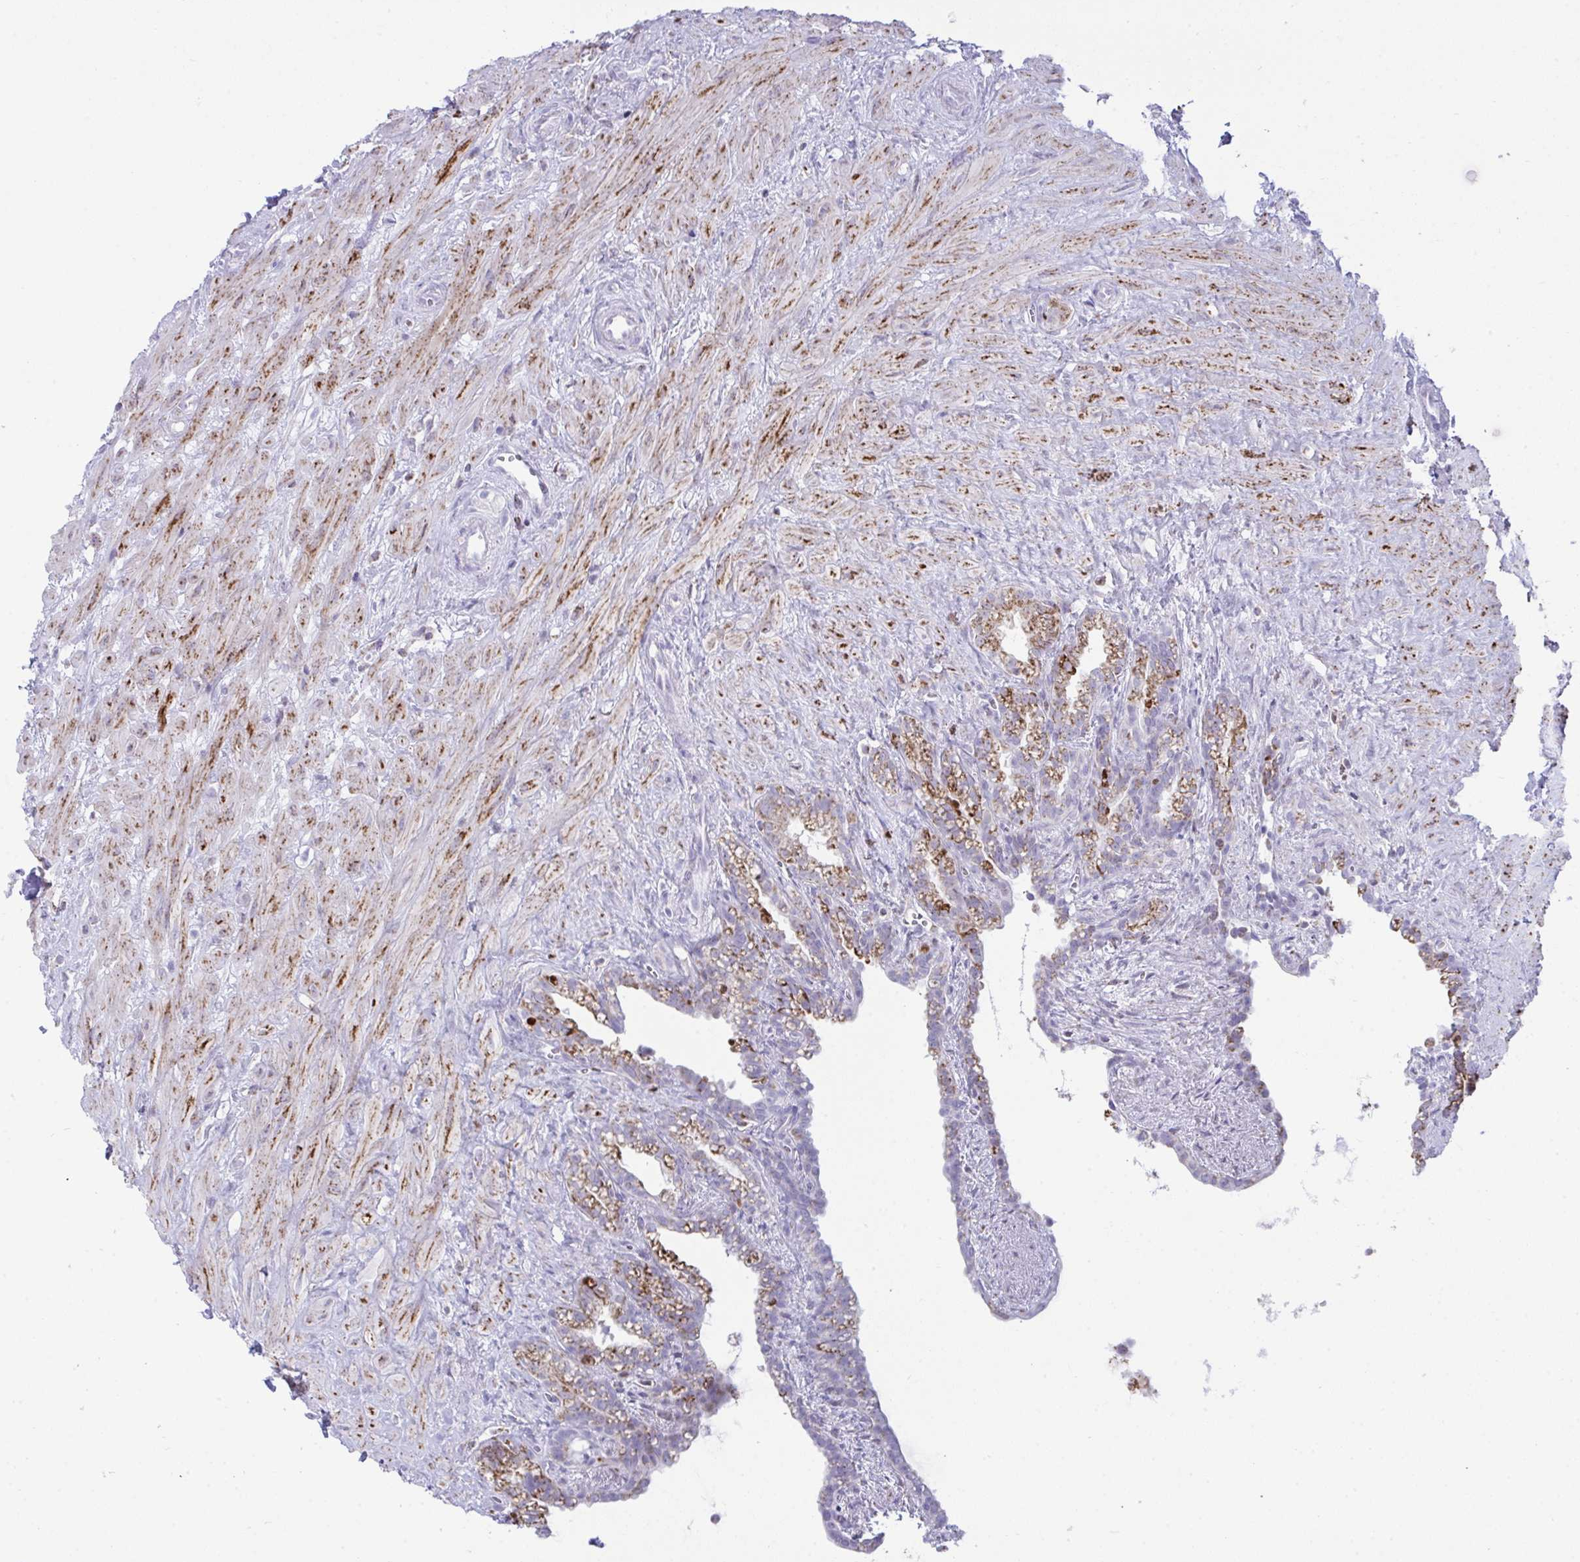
{"staining": {"intensity": "moderate", "quantity": "25%-75%", "location": "cytoplasmic/membranous"}, "tissue": "seminal vesicle", "cell_type": "Glandular cells", "image_type": "normal", "snomed": [{"axis": "morphology", "description": "Normal tissue, NOS"}, {"axis": "topography", "description": "Seminal veicle"}], "caption": "The photomicrograph exhibits staining of benign seminal vesicle, revealing moderate cytoplasmic/membranous protein expression (brown color) within glandular cells.", "gene": "PLA2G12B", "patient": {"sex": "male", "age": 76}}